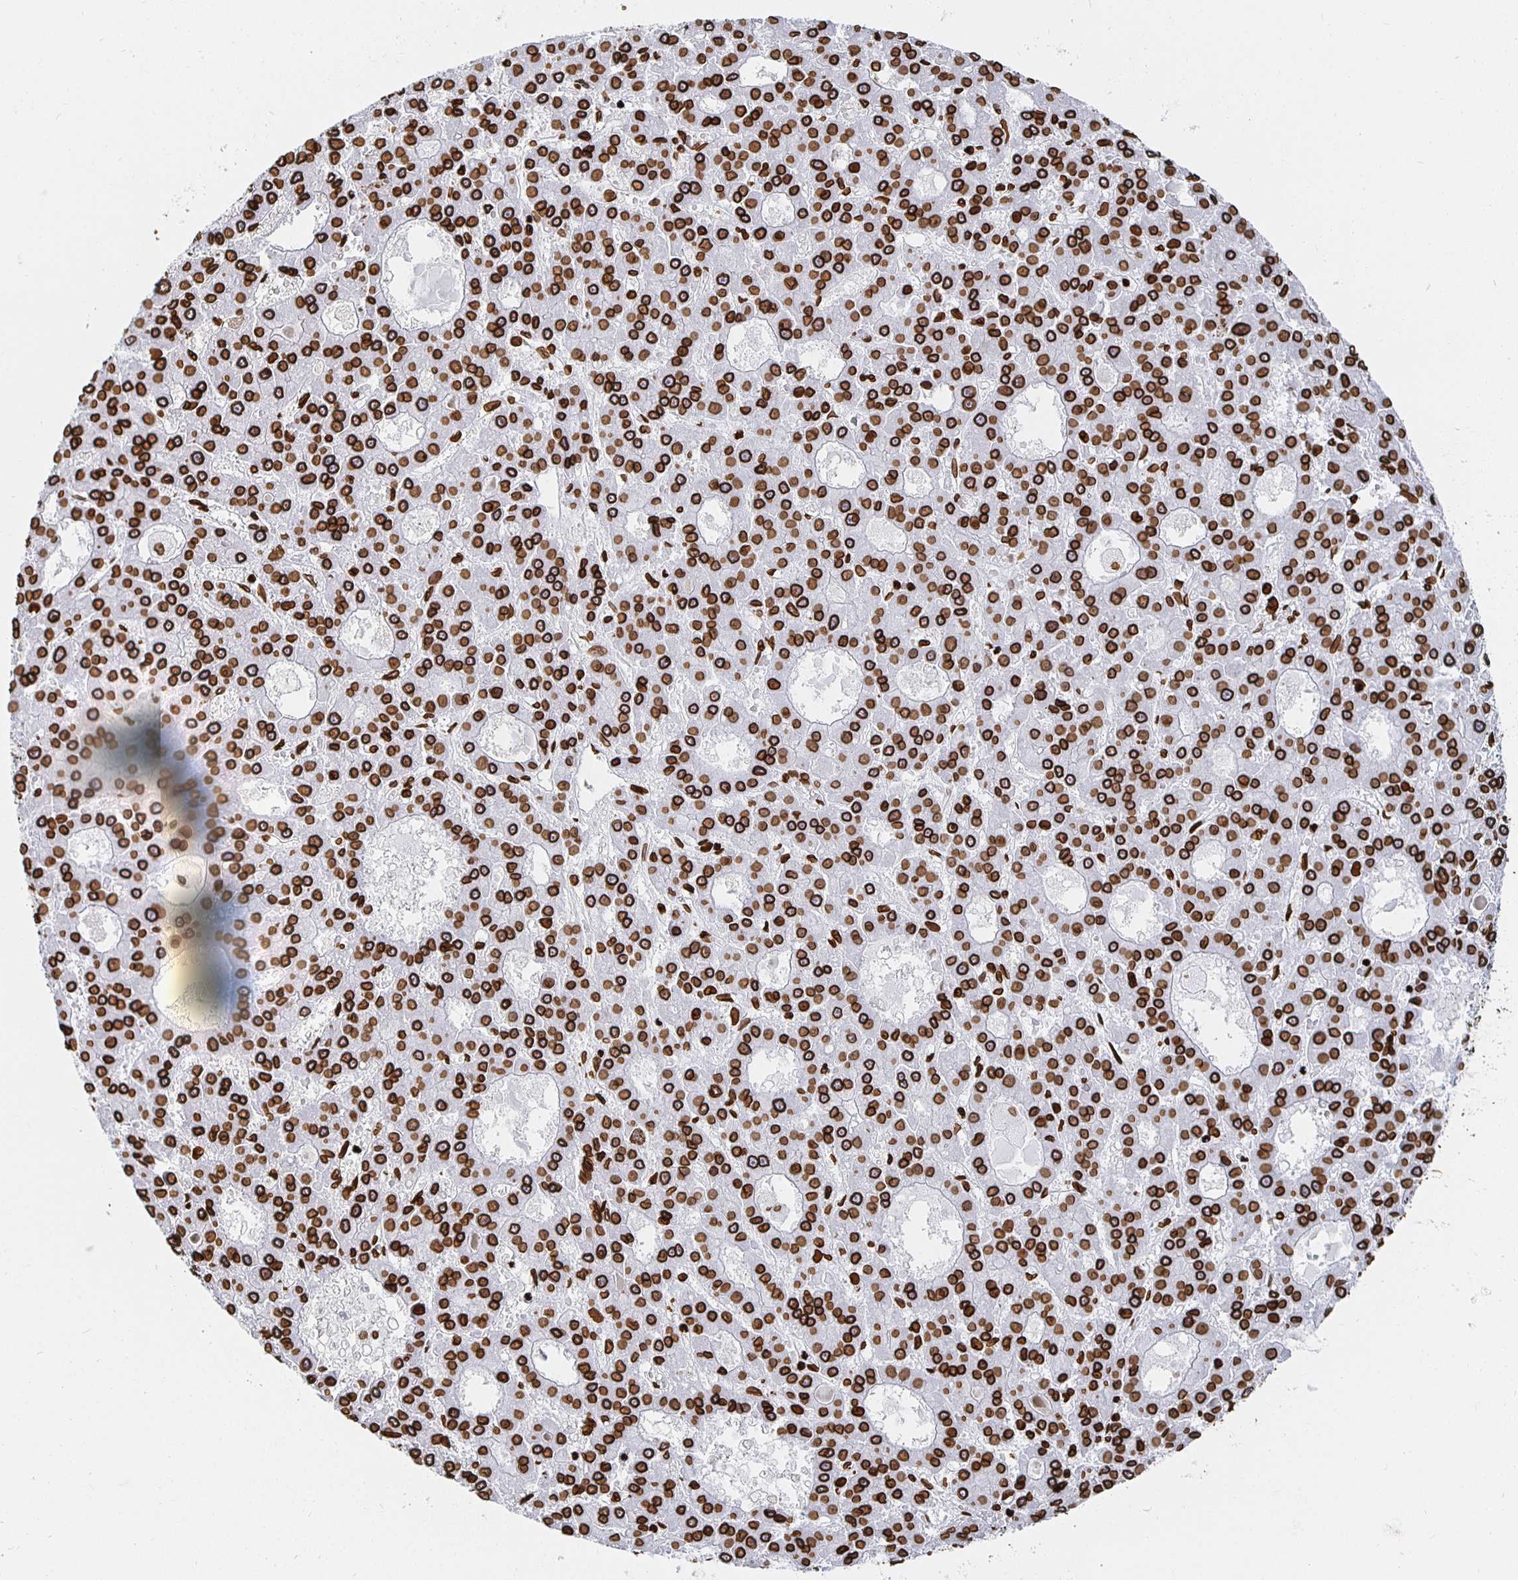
{"staining": {"intensity": "strong", "quantity": ">75%", "location": "cytoplasmic/membranous,nuclear"}, "tissue": "liver cancer", "cell_type": "Tumor cells", "image_type": "cancer", "snomed": [{"axis": "morphology", "description": "Carcinoma, Hepatocellular, NOS"}, {"axis": "topography", "description": "Liver"}], "caption": "IHC histopathology image of neoplastic tissue: human liver cancer (hepatocellular carcinoma) stained using immunohistochemistry (IHC) shows high levels of strong protein expression localized specifically in the cytoplasmic/membranous and nuclear of tumor cells, appearing as a cytoplasmic/membranous and nuclear brown color.", "gene": "LMNB1", "patient": {"sex": "male", "age": 70}}